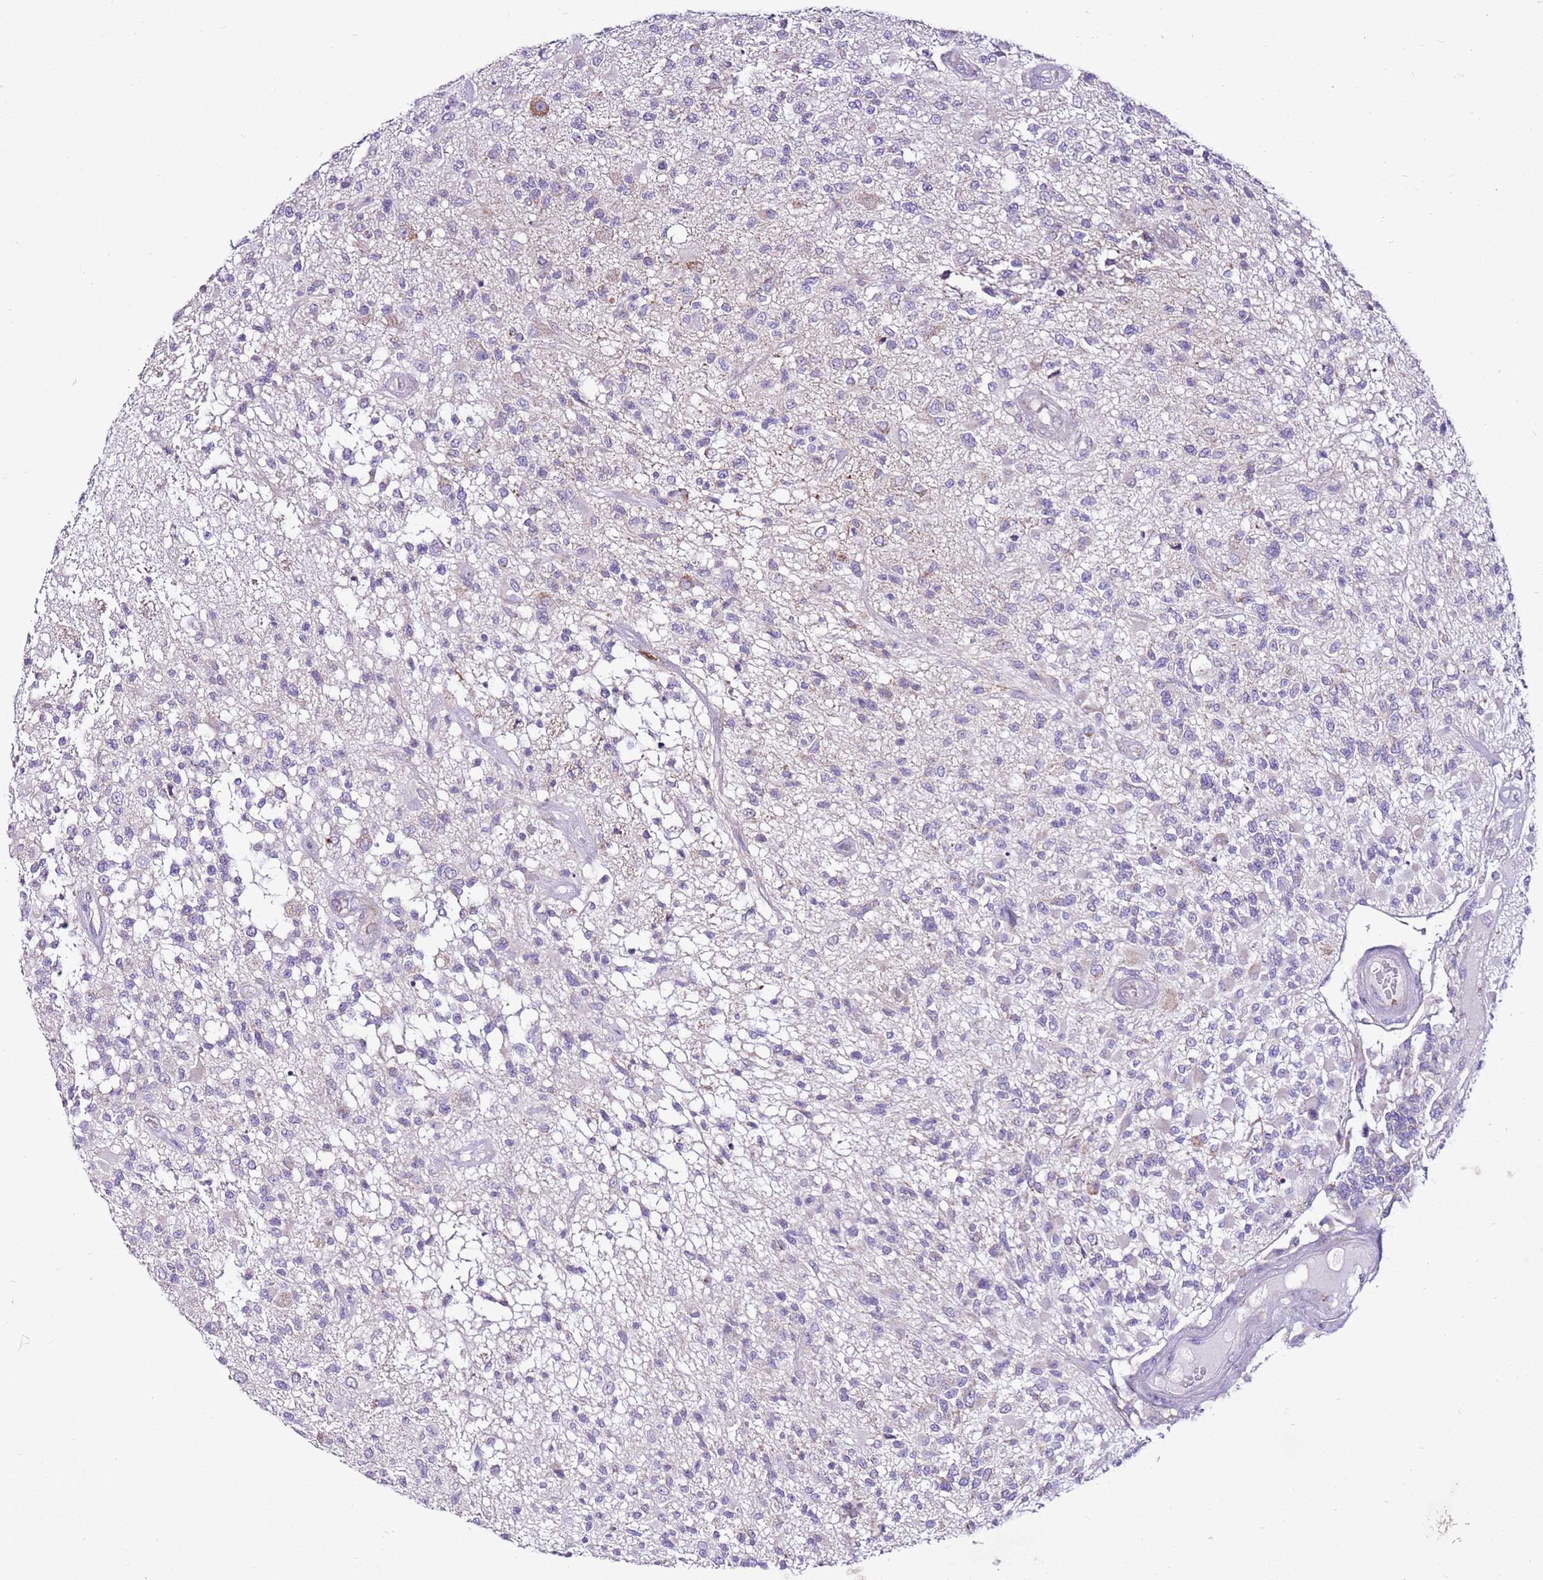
{"staining": {"intensity": "negative", "quantity": "none", "location": "none"}, "tissue": "glioma", "cell_type": "Tumor cells", "image_type": "cancer", "snomed": [{"axis": "morphology", "description": "Glioma, malignant, High grade"}, {"axis": "morphology", "description": "Glioblastoma, NOS"}, {"axis": "topography", "description": "Brain"}], "caption": "A histopathology image of human glioma is negative for staining in tumor cells. (DAB immunohistochemistry (IHC) with hematoxylin counter stain).", "gene": "MRPL36", "patient": {"sex": "male", "age": 60}}